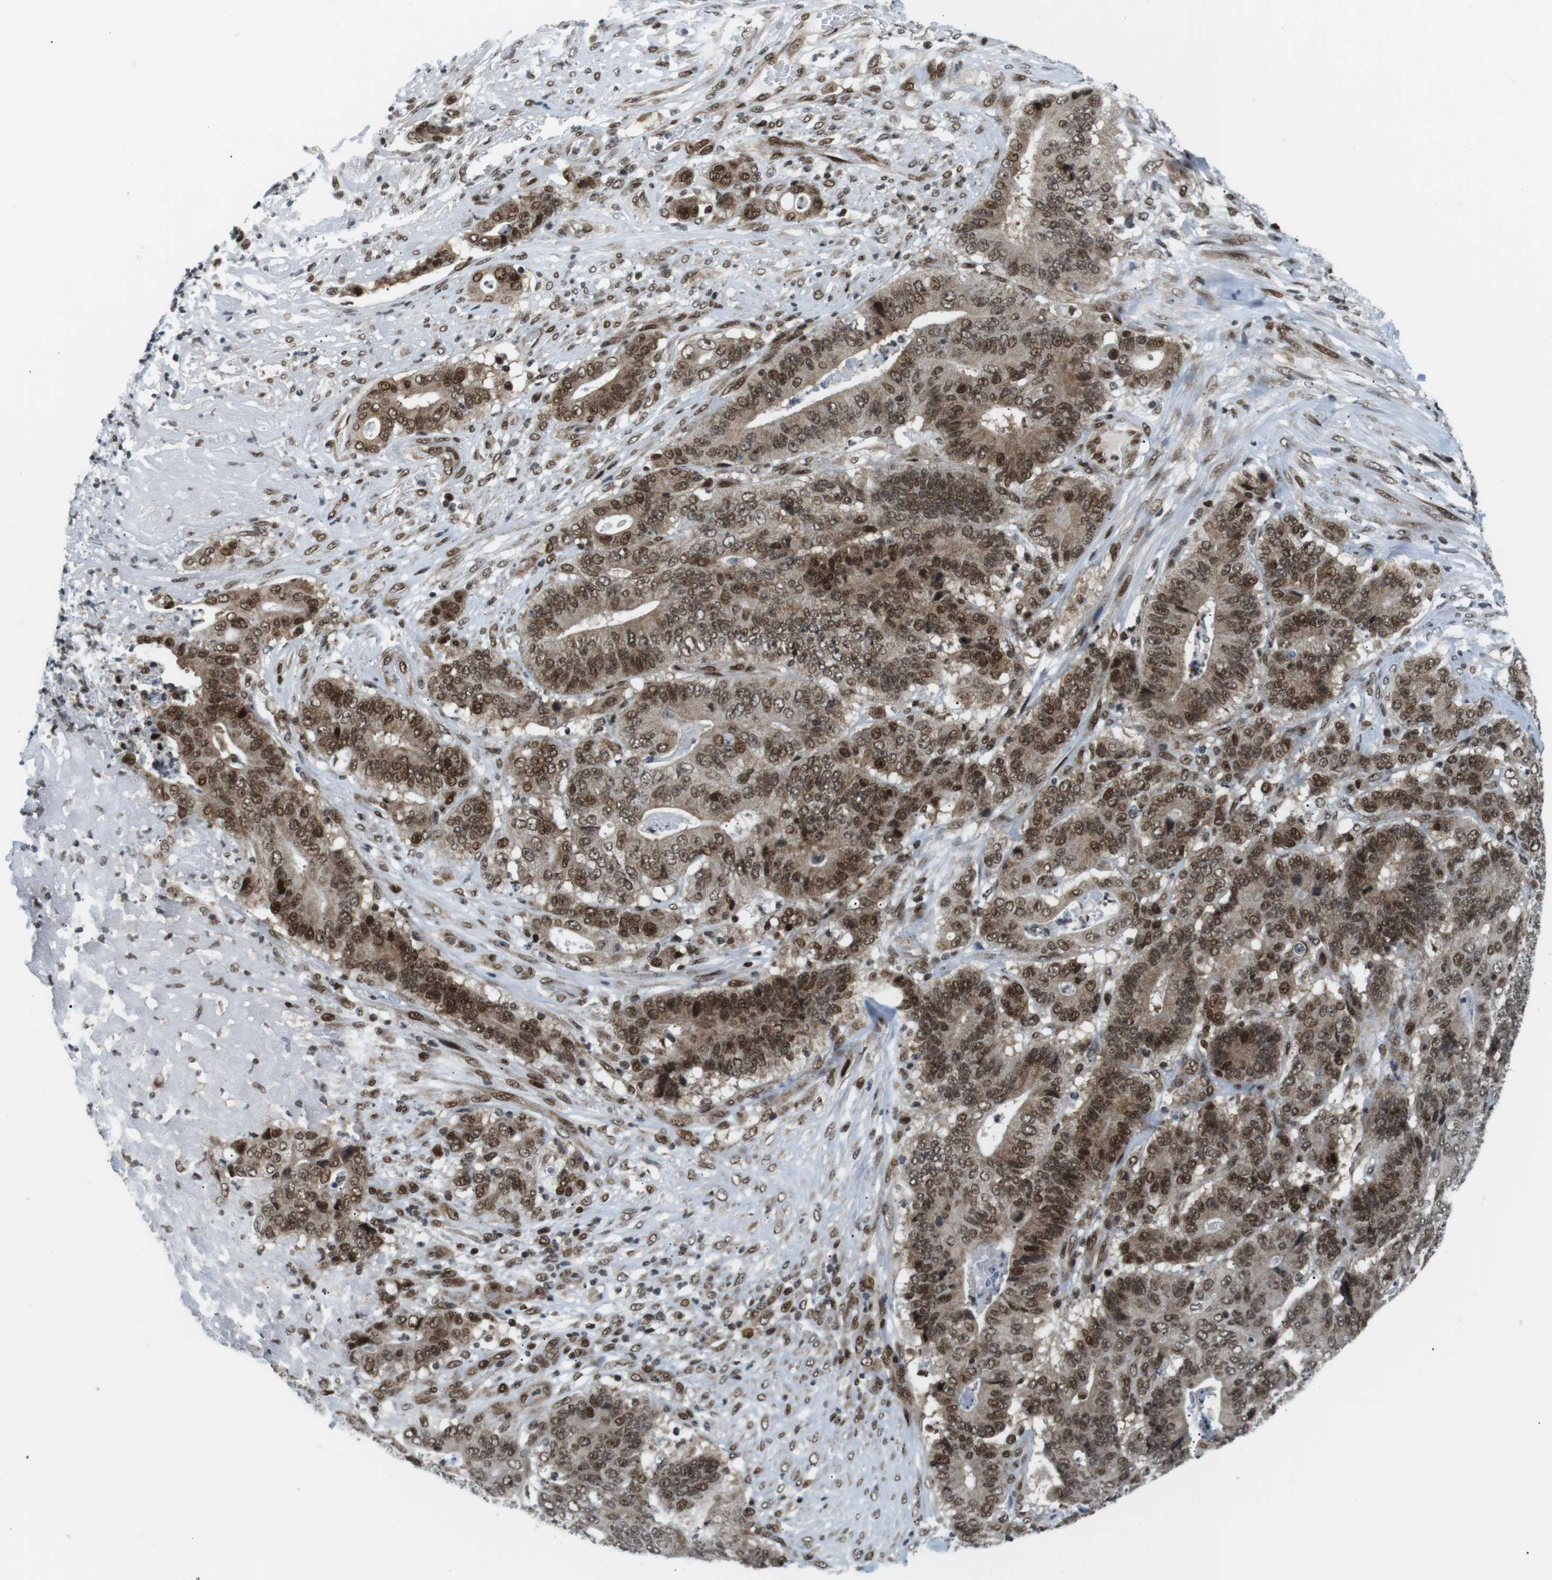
{"staining": {"intensity": "strong", "quantity": ">75%", "location": "nuclear"}, "tissue": "stomach cancer", "cell_type": "Tumor cells", "image_type": "cancer", "snomed": [{"axis": "morphology", "description": "Adenocarcinoma, NOS"}, {"axis": "topography", "description": "Stomach"}], "caption": "DAB immunohistochemical staining of stomach cancer (adenocarcinoma) reveals strong nuclear protein staining in about >75% of tumor cells.", "gene": "CDC27", "patient": {"sex": "female", "age": 73}}